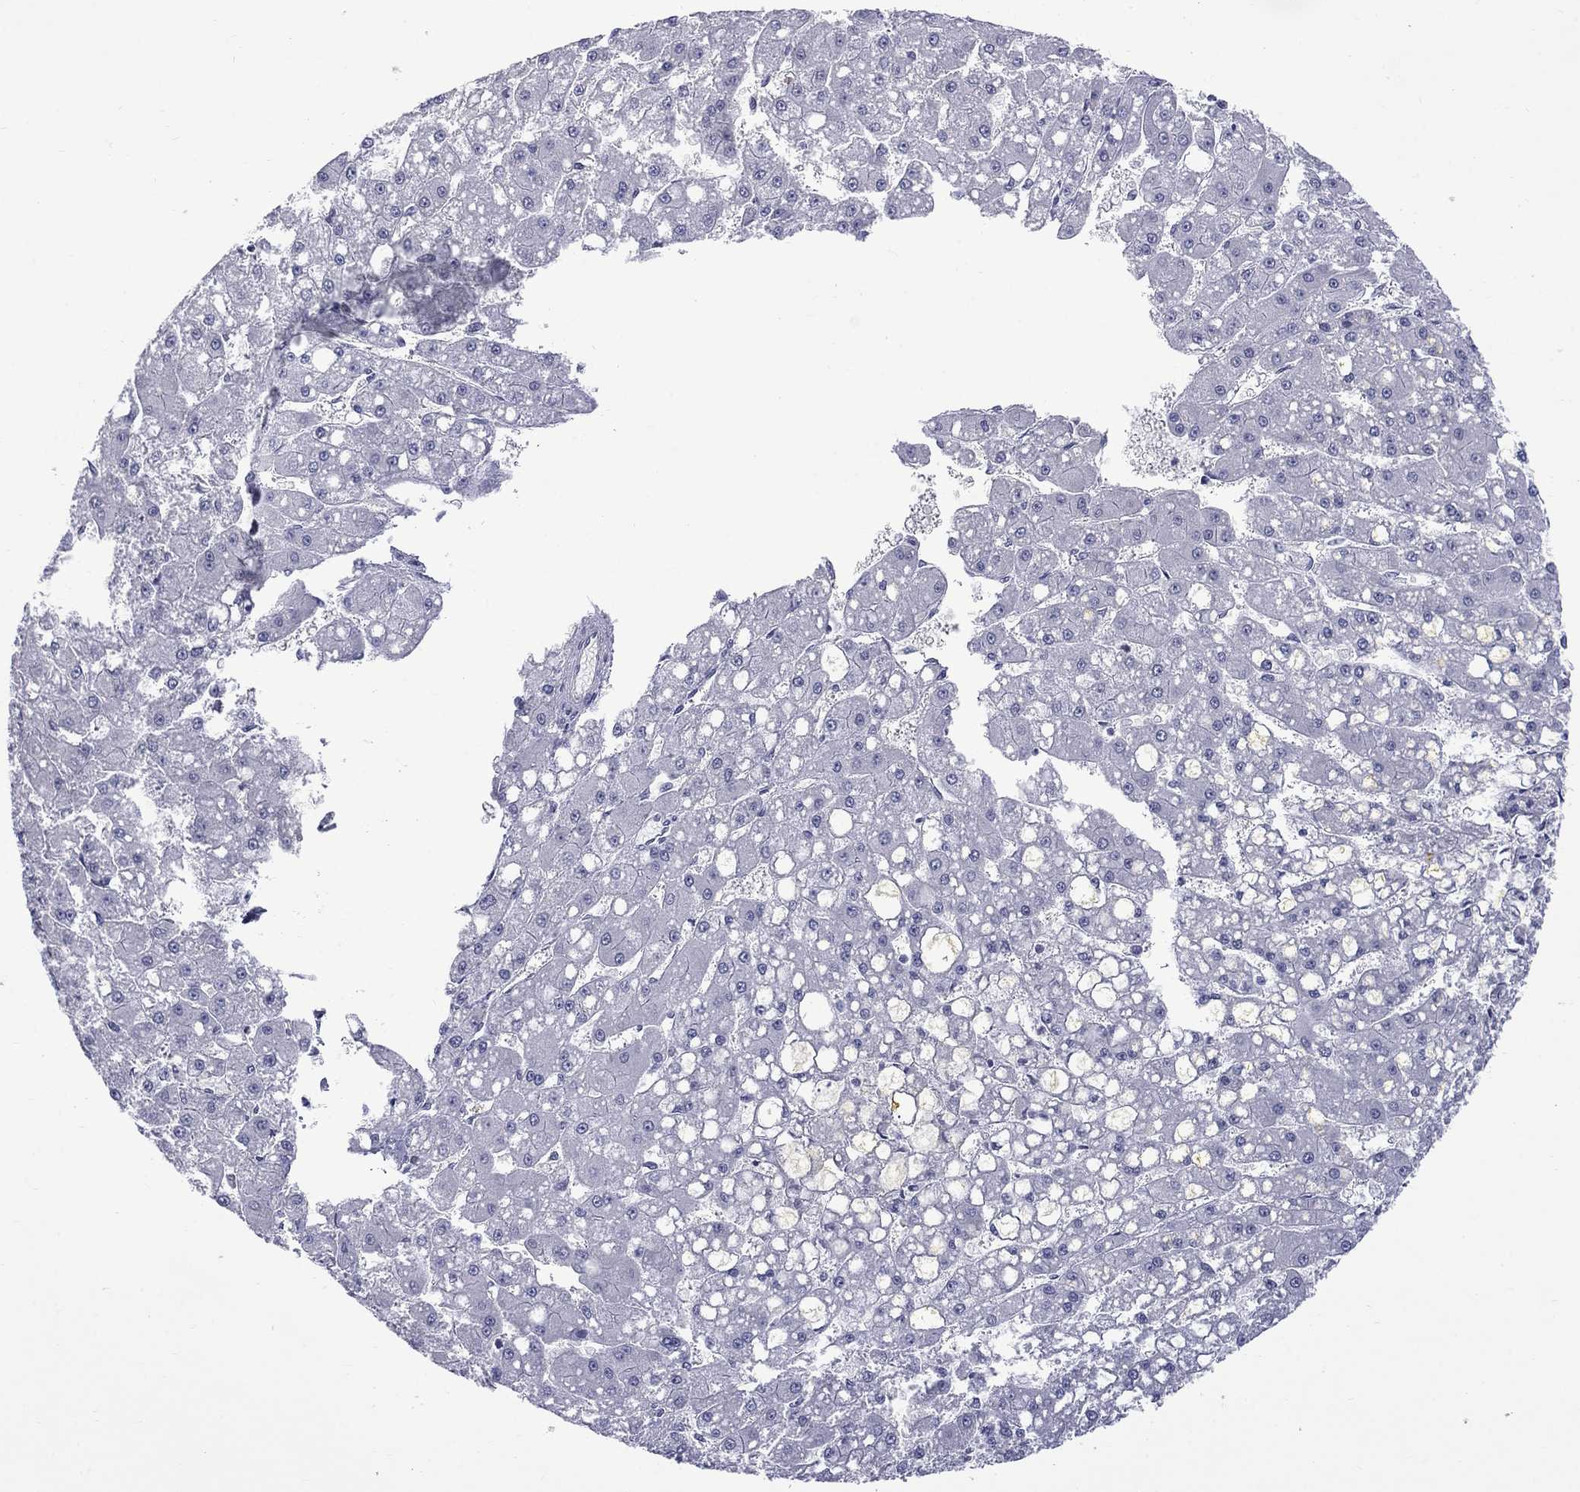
{"staining": {"intensity": "negative", "quantity": "none", "location": "none"}, "tissue": "liver cancer", "cell_type": "Tumor cells", "image_type": "cancer", "snomed": [{"axis": "morphology", "description": "Carcinoma, Hepatocellular, NOS"}, {"axis": "topography", "description": "Liver"}], "caption": "High magnification brightfield microscopy of liver hepatocellular carcinoma stained with DAB (brown) and counterstained with hematoxylin (blue): tumor cells show no significant expression.", "gene": "HKDC1", "patient": {"sex": "male", "age": 67}}